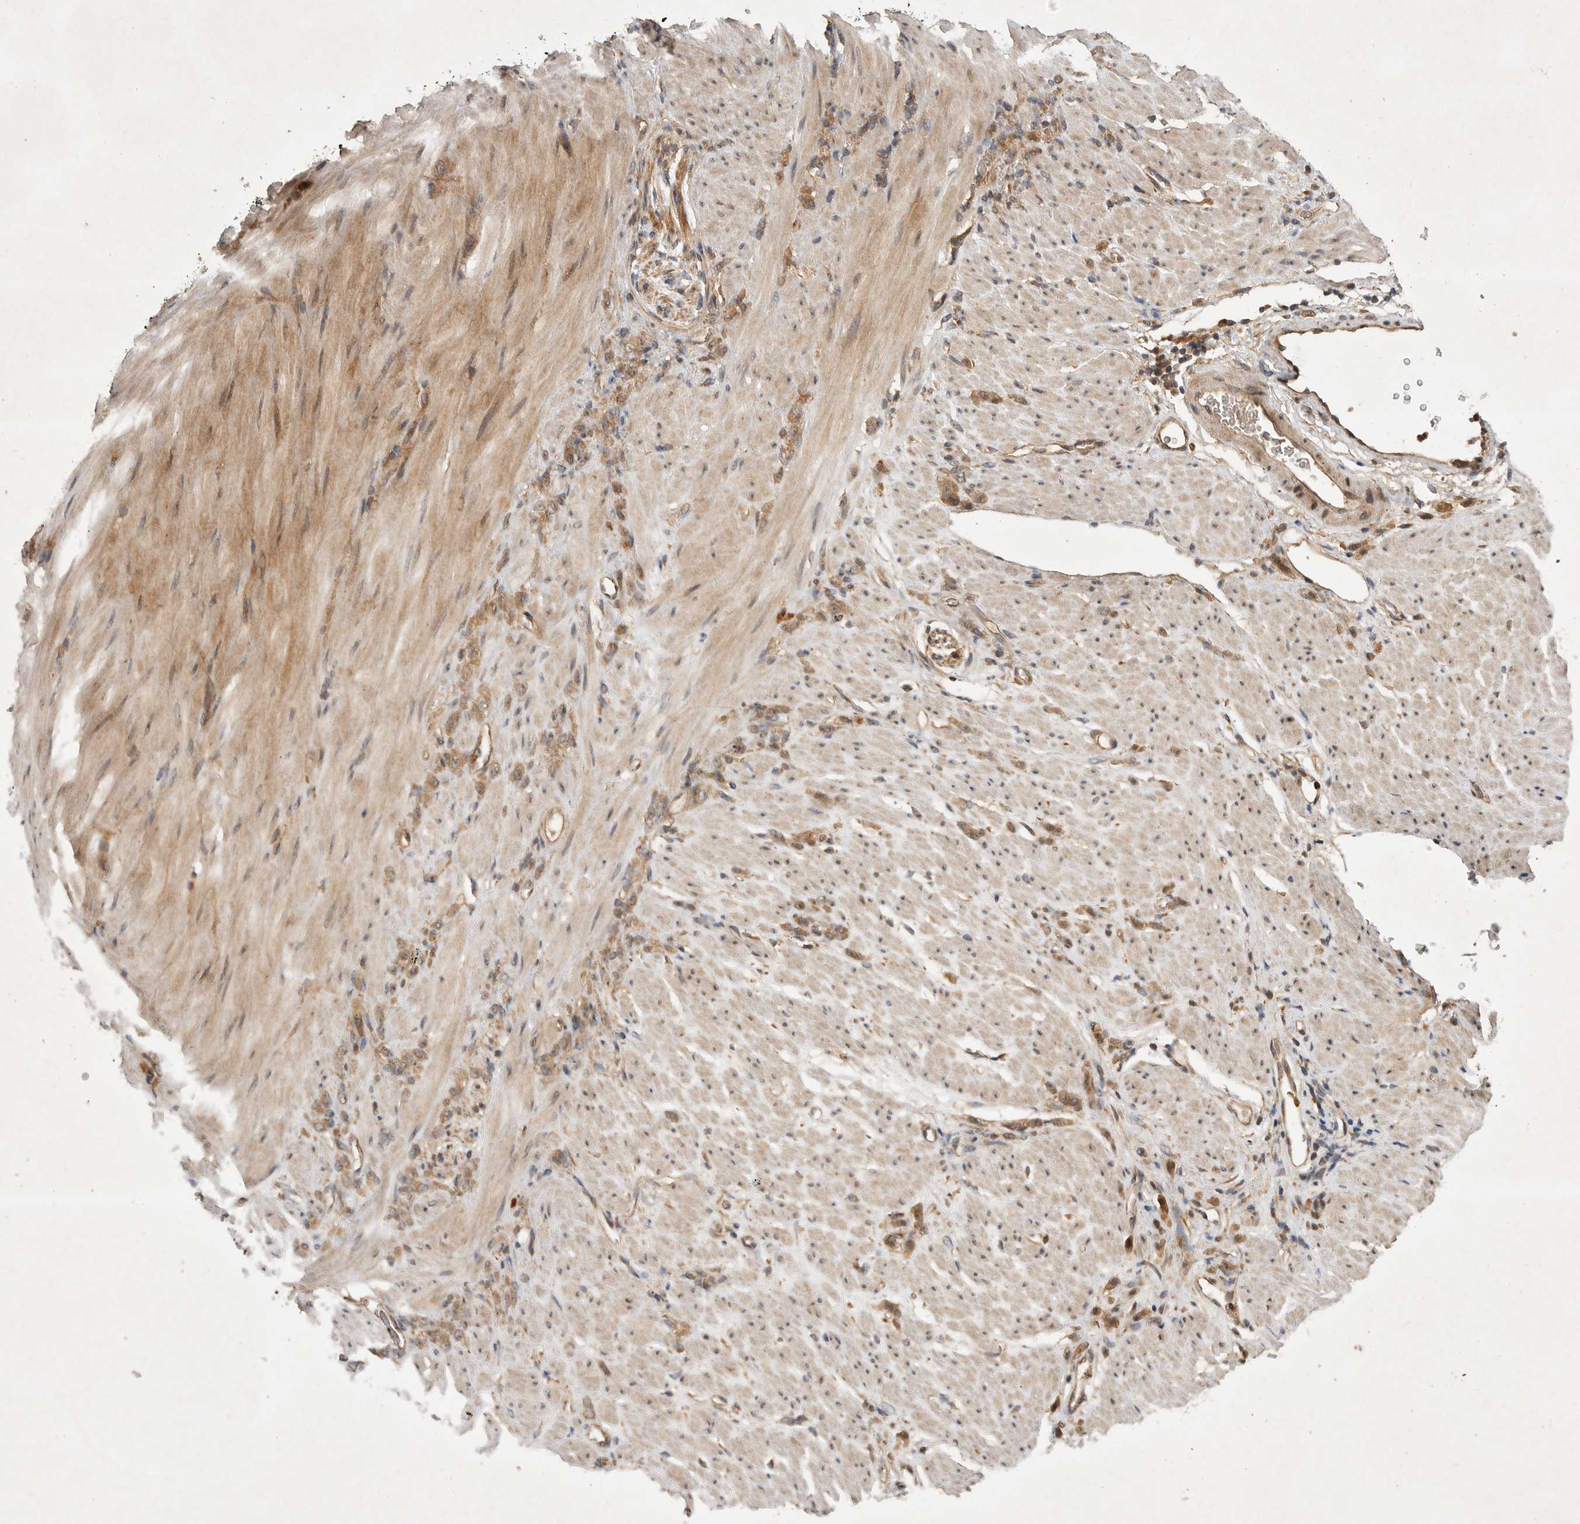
{"staining": {"intensity": "moderate", "quantity": ">75%", "location": "cytoplasmic/membranous"}, "tissue": "stomach cancer", "cell_type": "Tumor cells", "image_type": "cancer", "snomed": [{"axis": "morphology", "description": "Normal tissue, NOS"}, {"axis": "morphology", "description": "Adenocarcinoma, NOS"}, {"axis": "topography", "description": "Stomach"}], "caption": "Moderate cytoplasmic/membranous expression for a protein is present in approximately >75% of tumor cells of stomach cancer (adenocarcinoma) using IHC.", "gene": "ZNF232", "patient": {"sex": "male", "age": 82}}